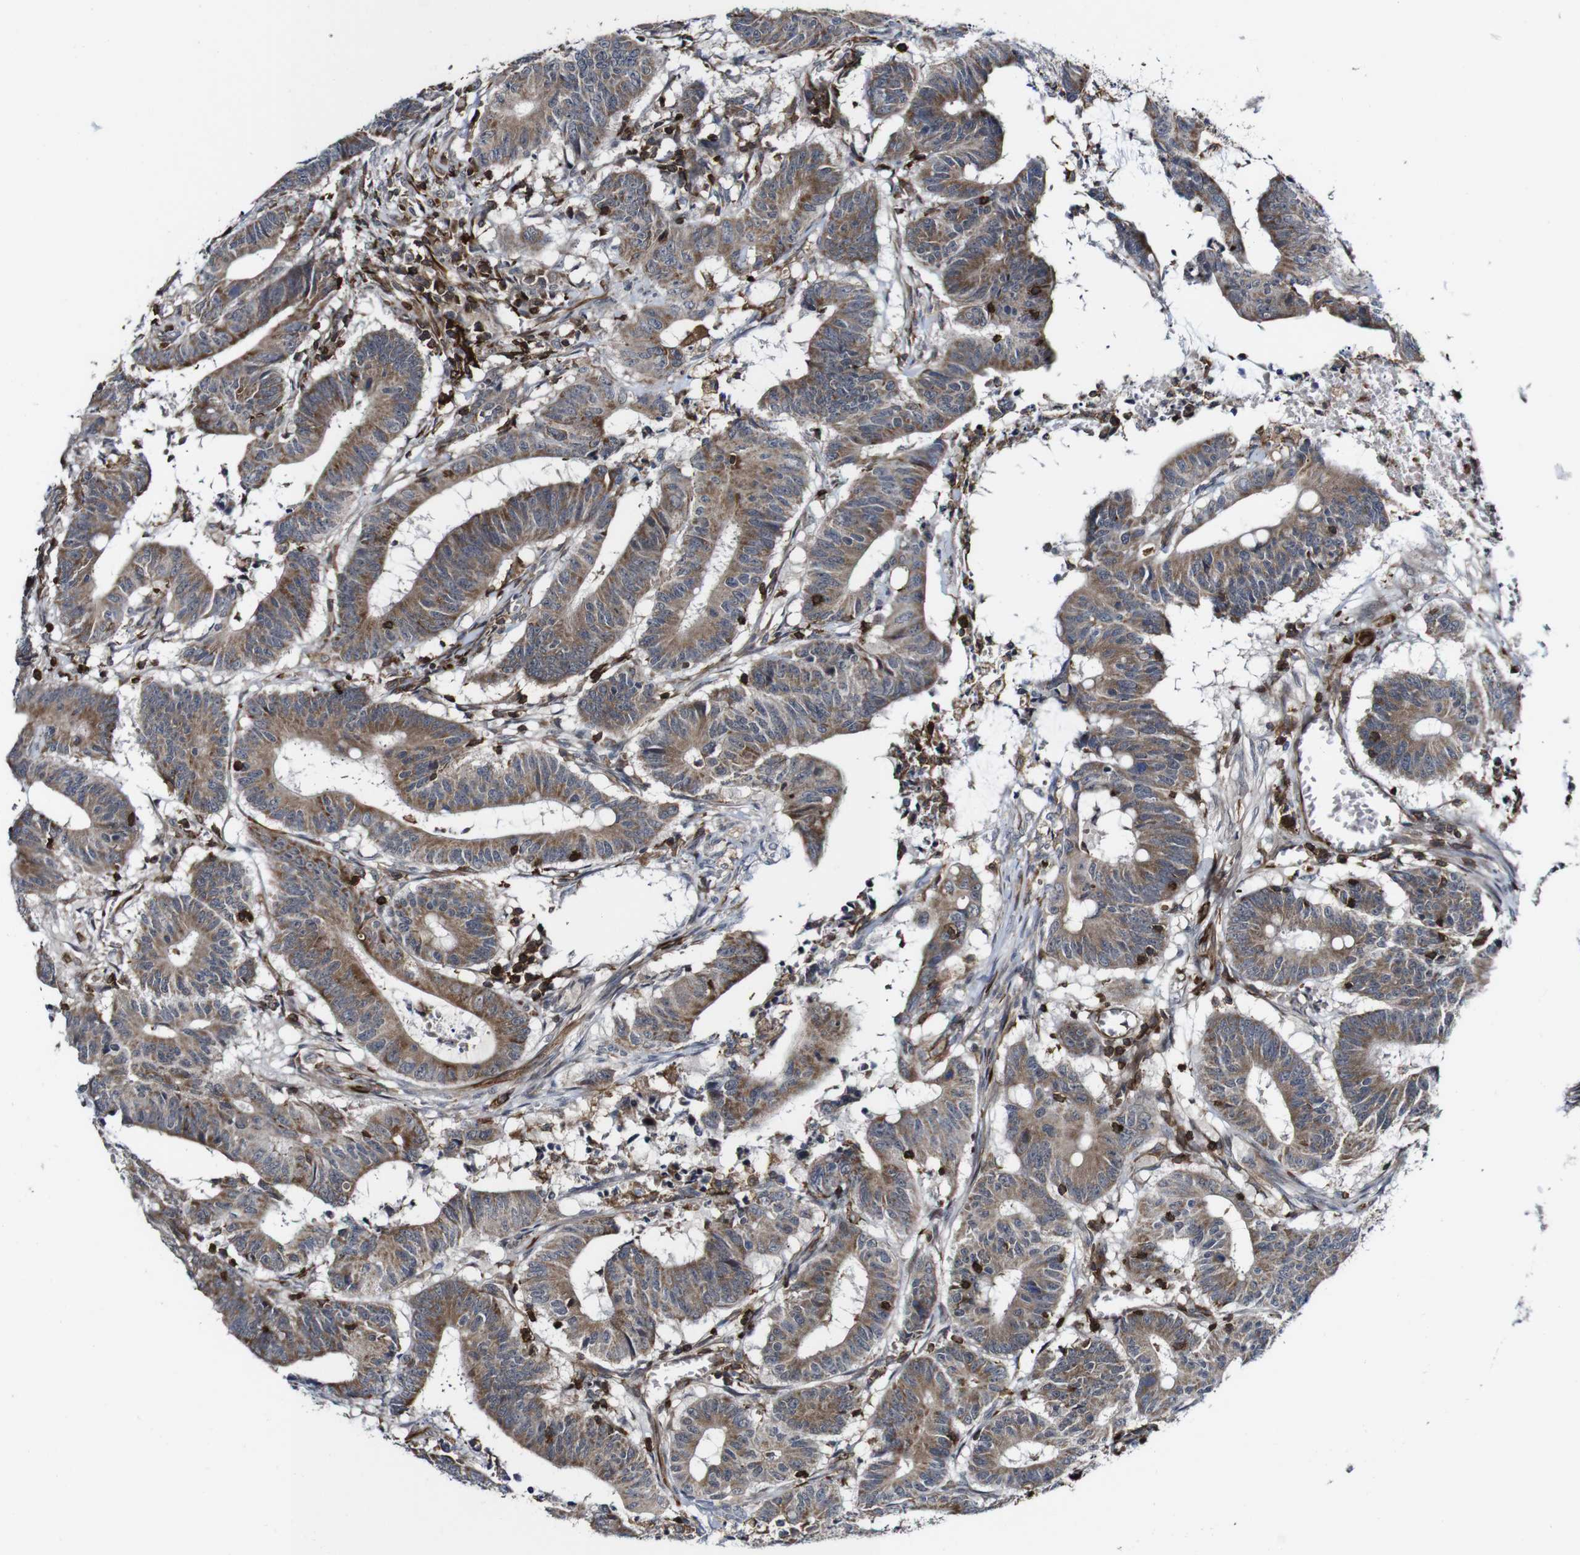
{"staining": {"intensity": "moderate", "quantity": ">75%", "location": "cytoplasmic/membranous"}, "tissue": "colorectal cancer", "cell_type": "Tumor cells", "image_type": "cancer", "snomed": [{"axis": "morphology", "description": "Adenocarcinoma, NOS"}, {"axis": "topography", "description": "Colon"}], "caption": "A brown stain shows moderate cytoplasmic/membranous expression of a protein in adenocarcinoma (colorectal) tumor cells.", "gene": "JAK2", "patient": {"sex": "male", "age": 45}}